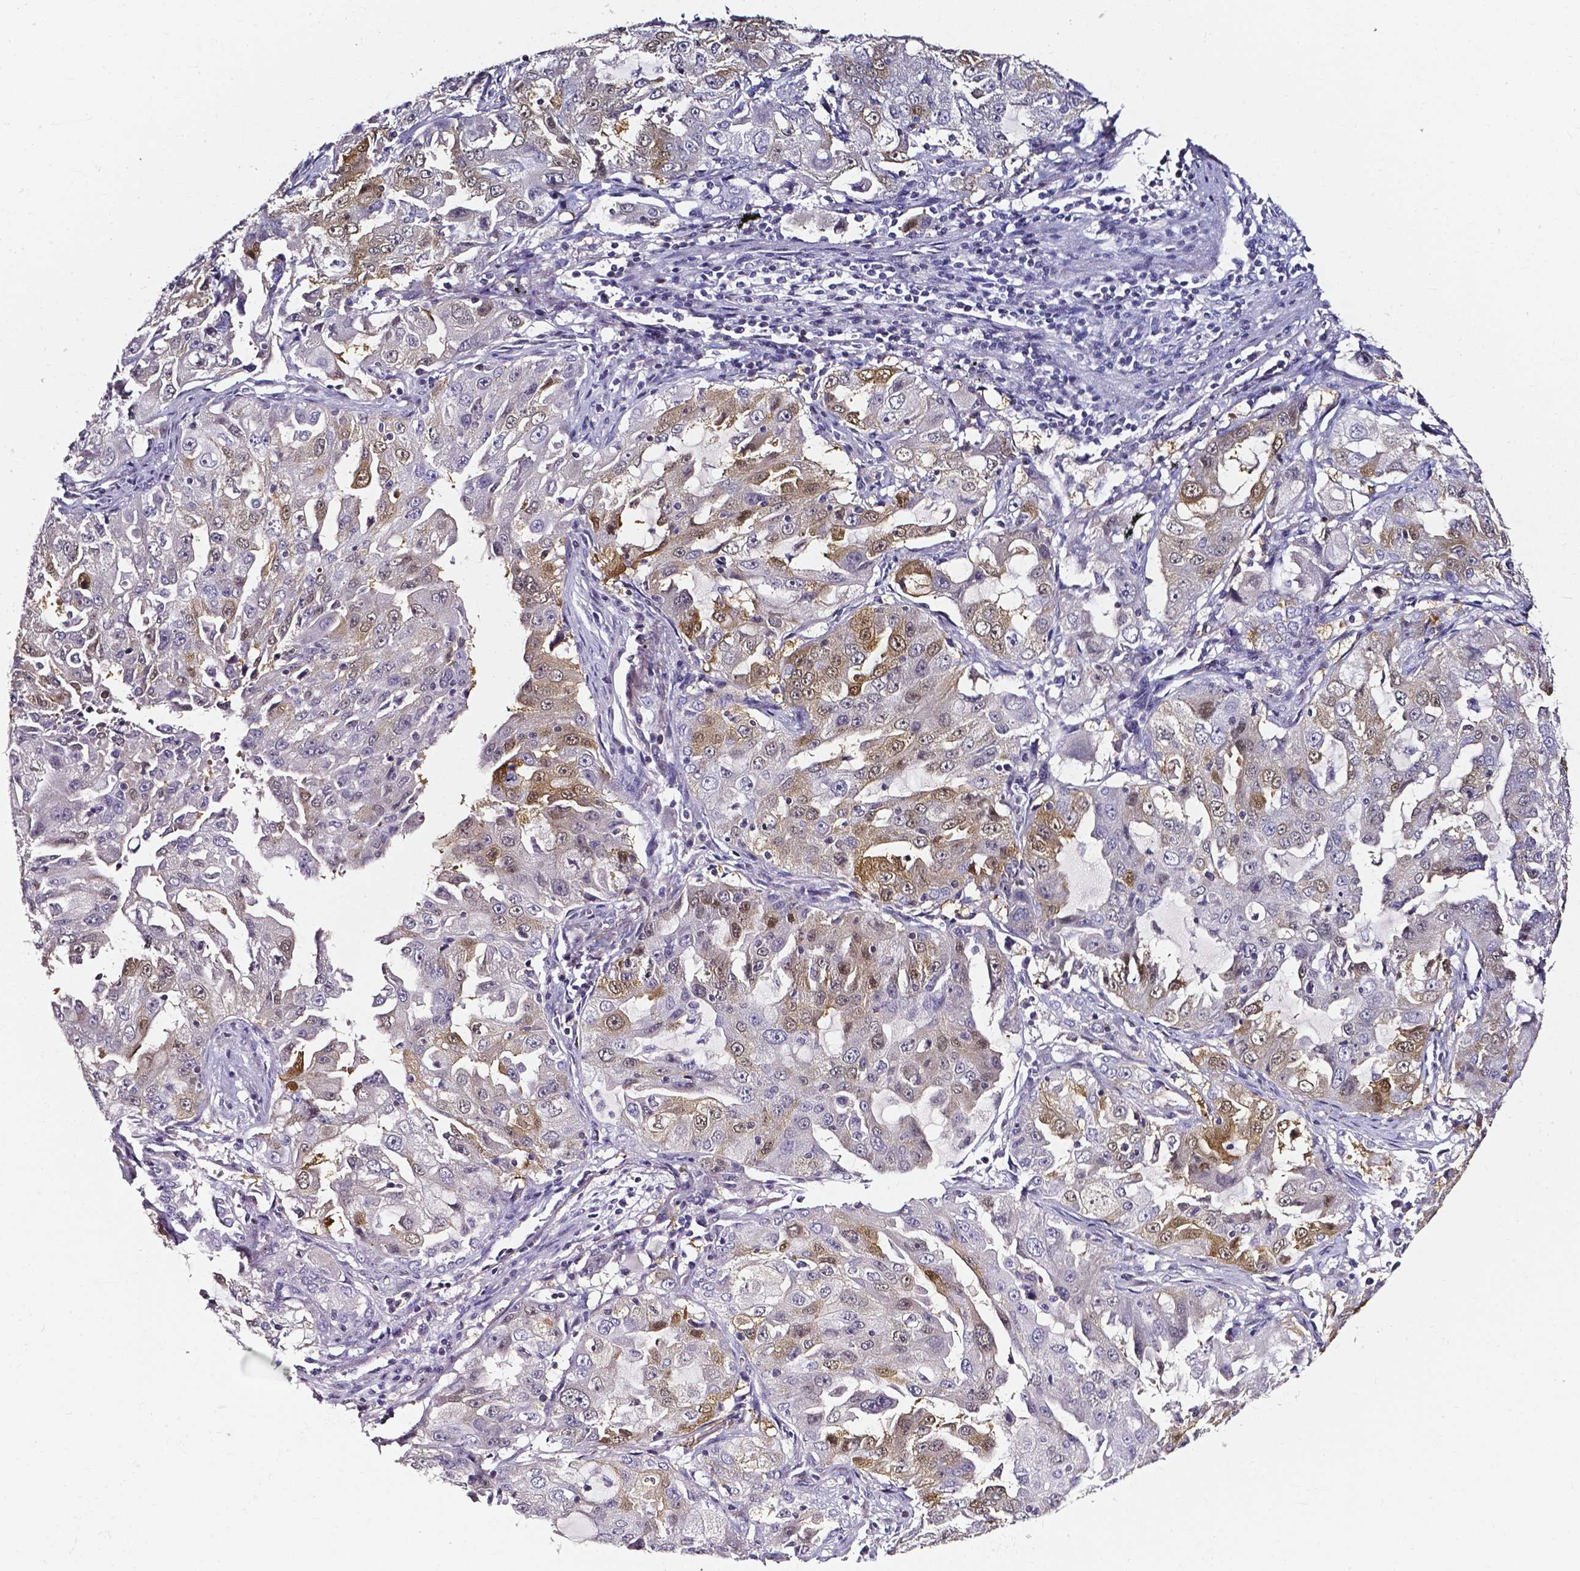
{"staining": {"intensity": "moderate", "quantity": "25%-75%", "location": "cytoplasmic/membranous,nuclear"}, "tissue": "lung cancer", "cell_type": "Tumor cells", "image_type": "cancer", "snomed": [{"axis": "morphology", "description": "Adenocarcinoma, NOS"}, {"axis": "topography", "description": "Lung"}], "caption": "Immunohistochemistry (IHC) (DAB (3,3'-diaminobenzidine)) staining of human lung adenocarcinoma exhibits moderate cytoplasmic/membranous and nuclear protein positivity in approximately 25%-75% of tumor cells.", "gene": "AKR1B10", "patient": {"sex": "female", "age": 61}}